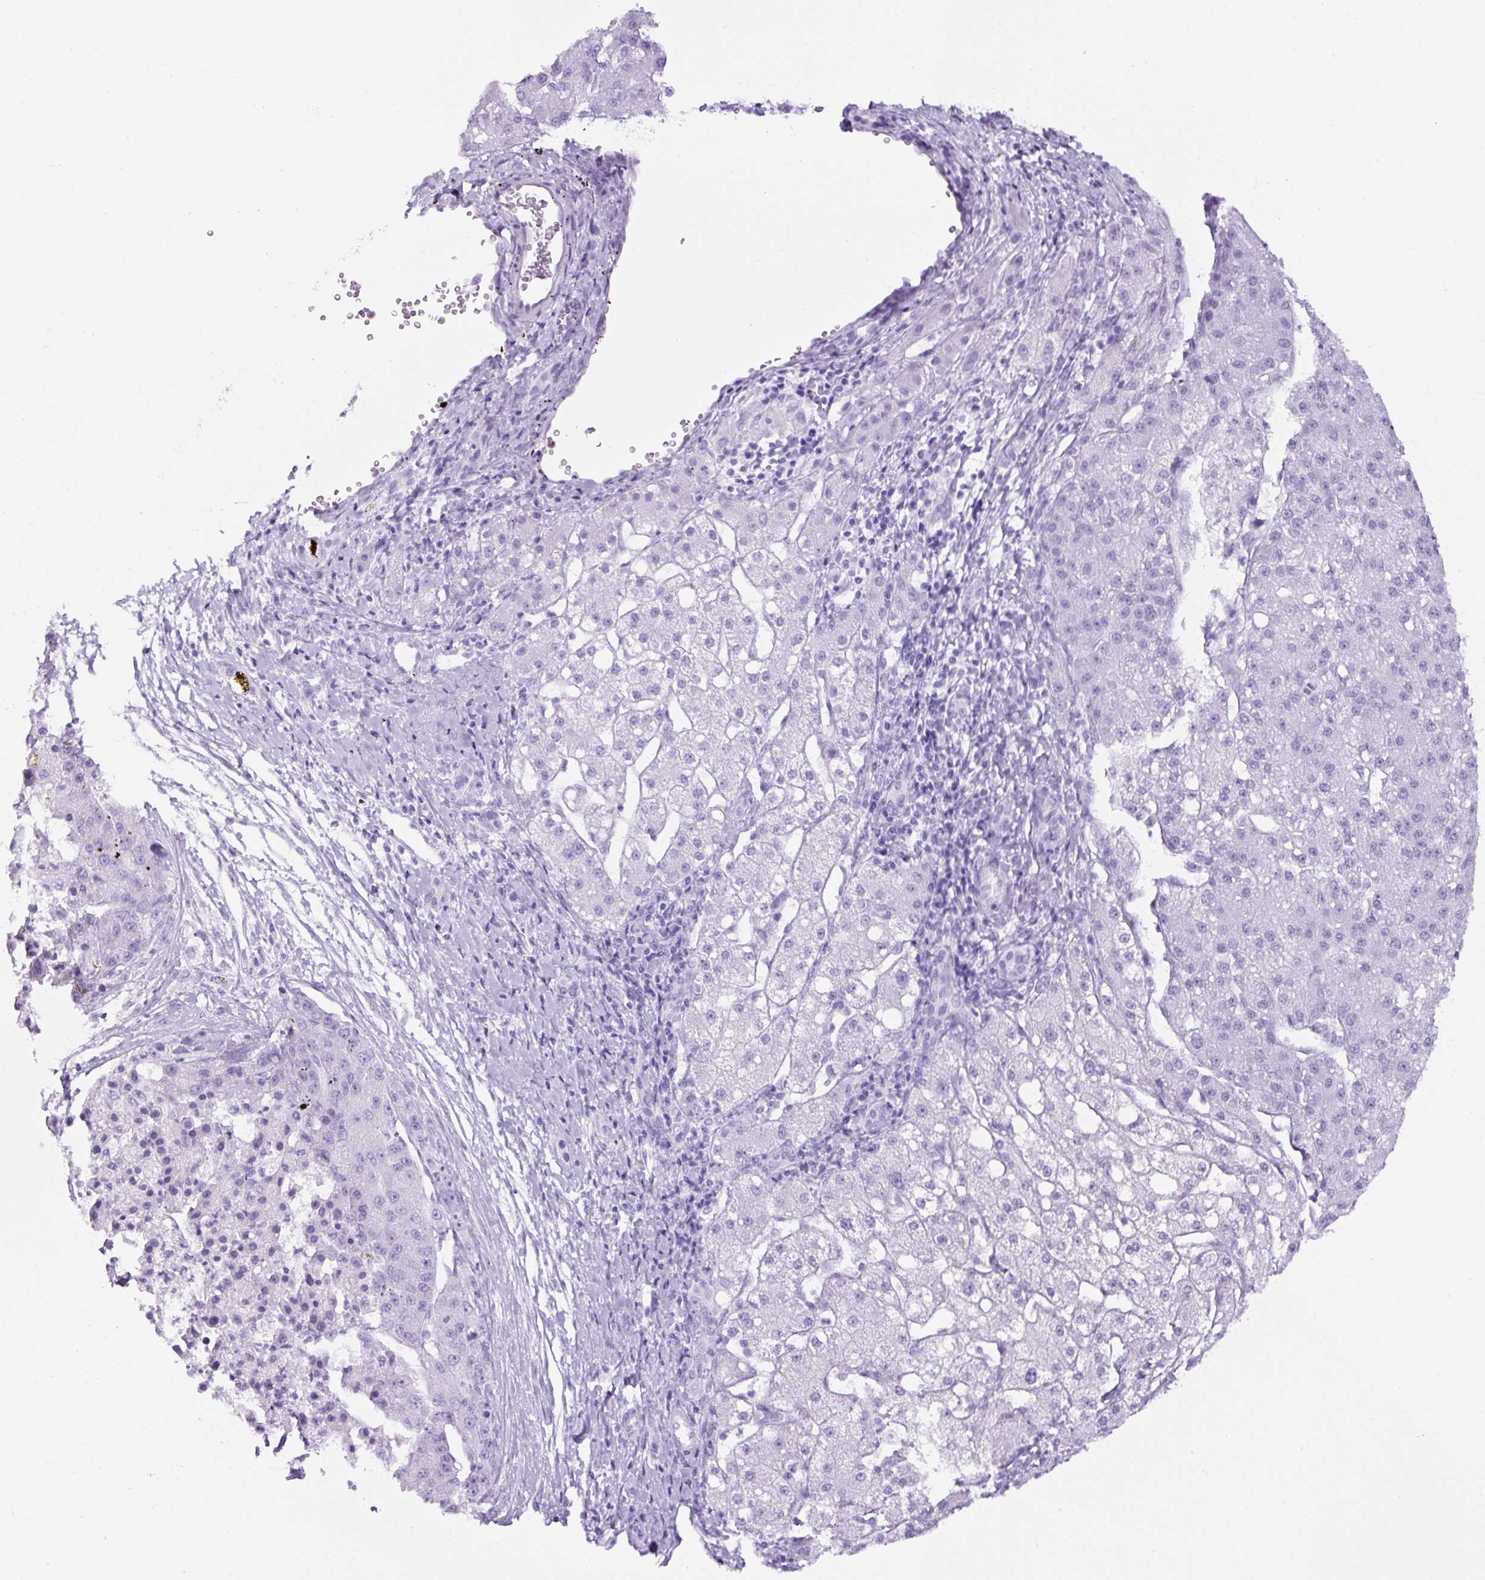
{"staining": {"intensity": "negative", "quantity": "none", "location": "none"}, "tissue": "liver cancer", "cell_type": "Tumor cells", "image_type": "cancer", "snomed": [{"axis": "morphology", "description": "Carcinoma, Hepatocellular, NOS"}, {"axis": "topography", "description": "Liver"}], "caption": "Immunohistochemical staining of liver hepatocellular carcinoma demonstrates no significant staining in tumor cells. The staining is performed using DAB brown chromogen with nuclei counter-stained in using hematoxylin.", "gene": "TMEM200B", "patient": {"sex": "male", "age": 67}}